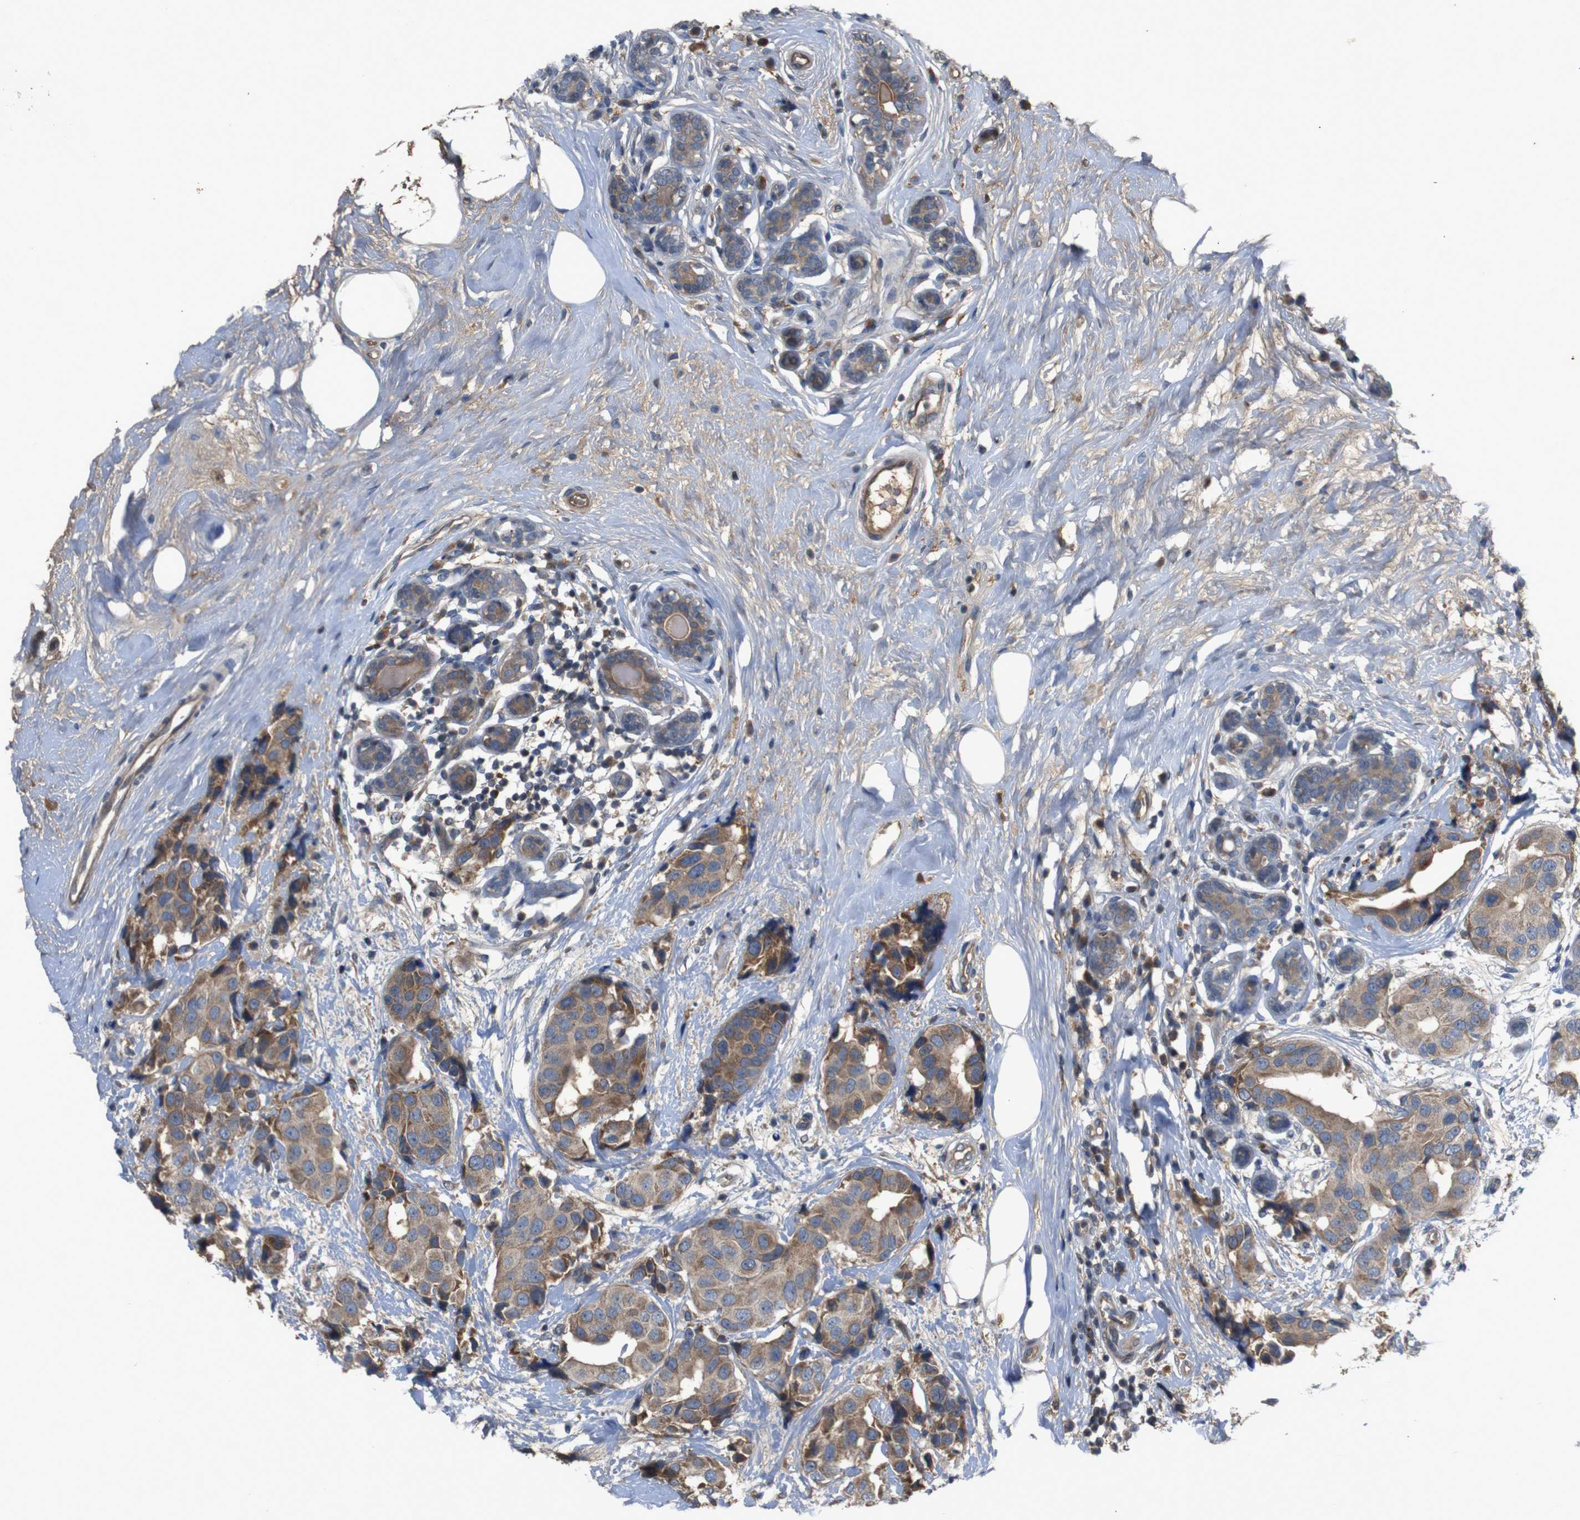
{"staining": {"intensity": "moderate", "quantity": ">75%", "location": "cytoplasmic/membranous"}, "tissue": "breast cancer", "cell_type": "Tumor cells", "image_type": "cancer", "snomed": [{"axis": "morphology", "description": "Normal tissue, NOS"}, {"axis": "morphology", "description": "Duct carcinoma"}, {"axis": "topography", "description": "Breast"}], "caption": "Breast invasive ductal carcinoma stained with IHC shows moderate cytoplasmic/membranous positivity in about >75% of tumor cells.", "gene": "PTPN1", "patient": {"sex": "female", "age": 39}}